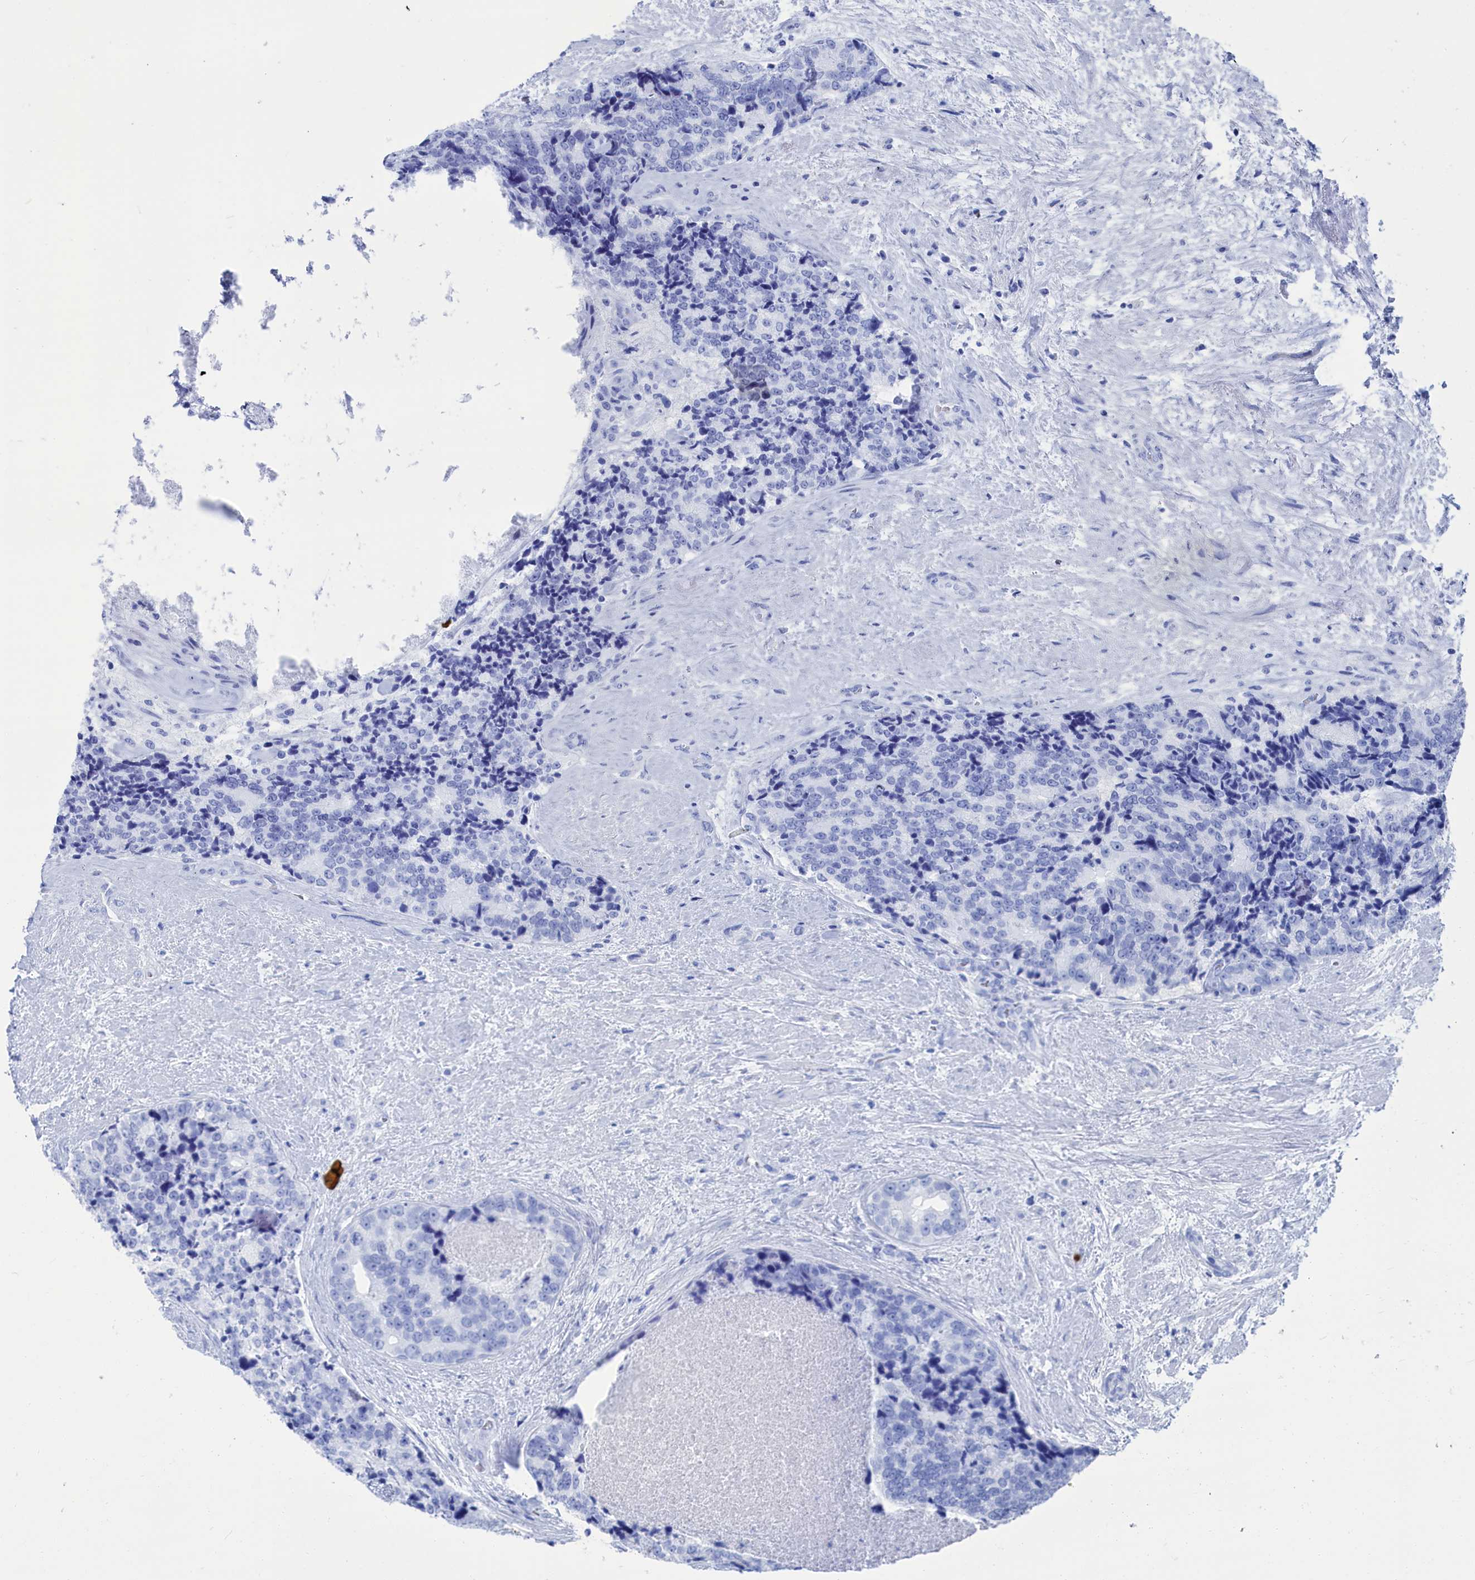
{"staining": {"intensity": "negative", "quantity": "none", "location": "none"}, "tissue": "prostate cancer", "cell_type": "Tumor cells", "image_type": "cancer", "snomed": [{"axis": "morphology", "description": "Adenocarcinoma, High grade"}, {"axis": "topography", "description": "Prostate"}], "caption": "This is an IHC photomicrograph of human prostate cancer. There is no expression in tumor cells.", "gene": "CEND1", "patient": {"sex": "male", "age": 70}}